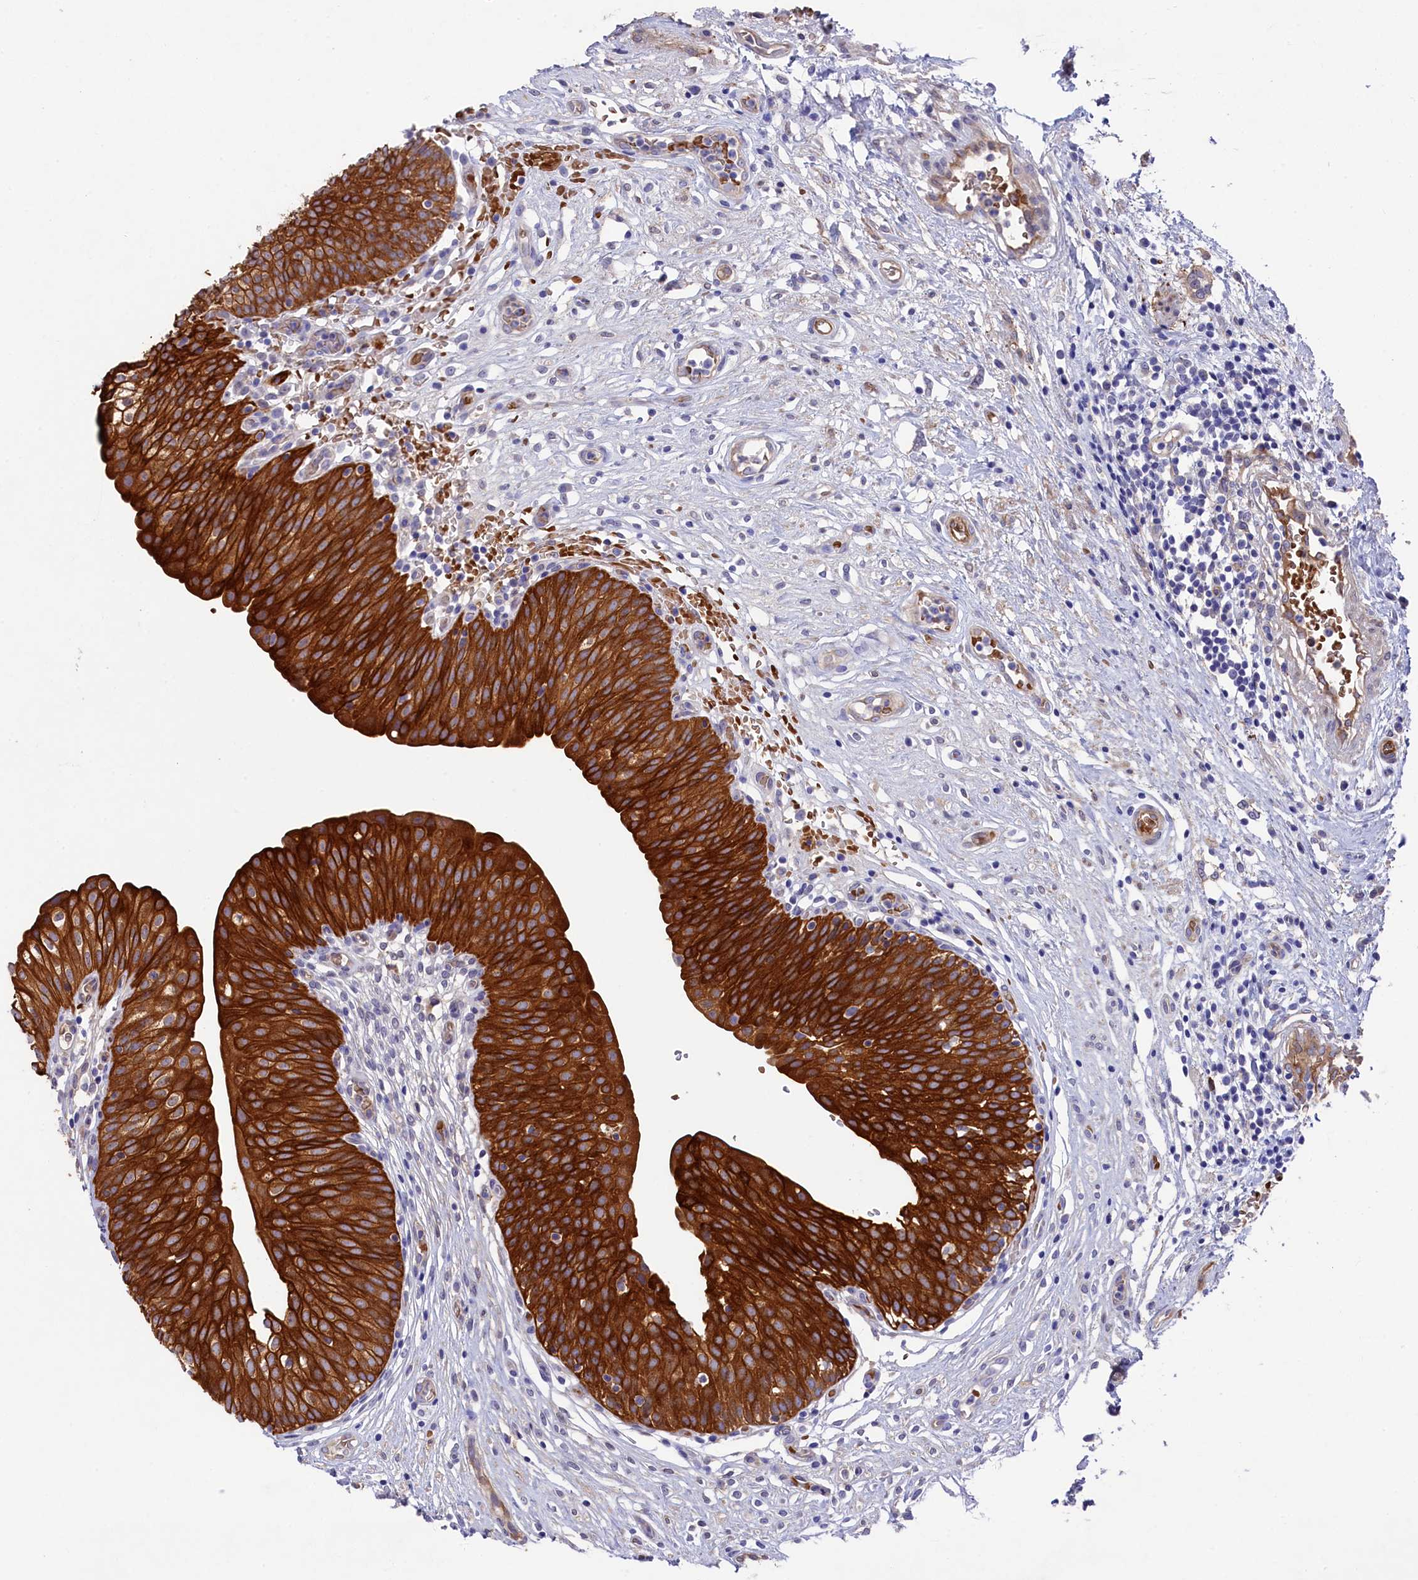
{"staining": {"intensity": "strong", "quantity": ">75%", "location": "cytoplasmic/membranous"}, "tissue": "urinary bladder", "cell_type": "Urothelial cells", "image_type": "normal", "snomed": [{"axis": "morphology", "description": "Normal tissue, NOS"}, {"axis": "topography", "description": "Urinary bladder"}], "caption": "The micrograph exhibits staining of unremarkable urinary bladder, revealing strong cytoplasmic/membranous protein expression (brown color) within urothelial cells. (DAB IHC, brown staining for protein, blue staining for nuclei).", "gene": "LHFPL4", "patient": {"sex": "male", "age": 55}}